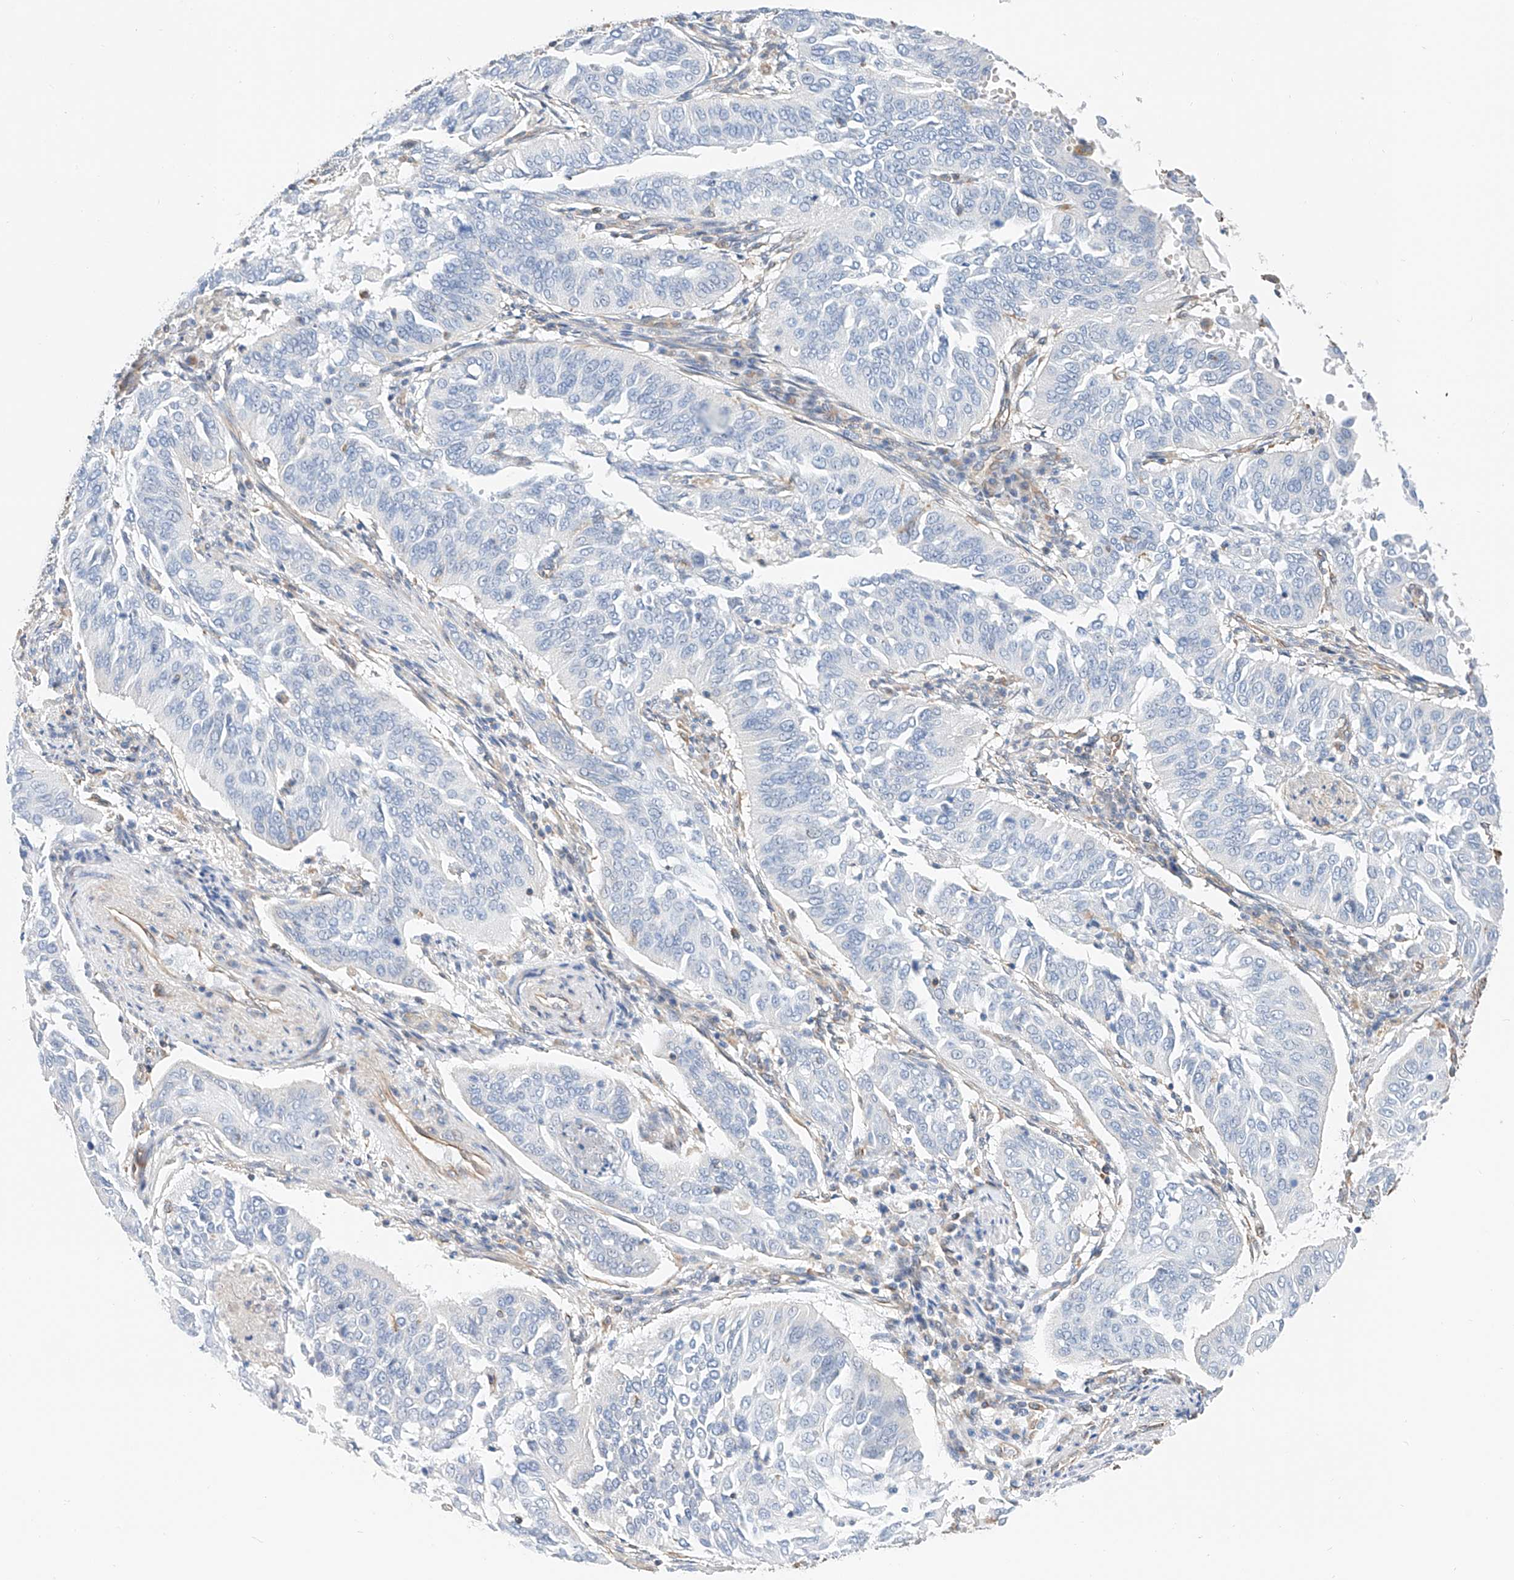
{"staining": {"intensity": "negative", "quantity": "none", "location": "none"}, "tissue": "cervical cancer", "cell_type": "Tumor cells", "image_type": "cancer", "snomed": [{"axis": "morphology", "description": "Normal tissue, NOS"}, {"axis": "morphology", "description": "Squamous cell carcinoma, NOS"}, {"axis": "topography", "description": "Cervix"}], "caption": "Immunohistochemistry histopathology image of neoplastic tissue: human cervical squamous cell carcinoma stained with DAB displays no significant protein staining in tumor cells.", "gene": "NDUFV3", "patient": {"sex": "female", "age": 39}}